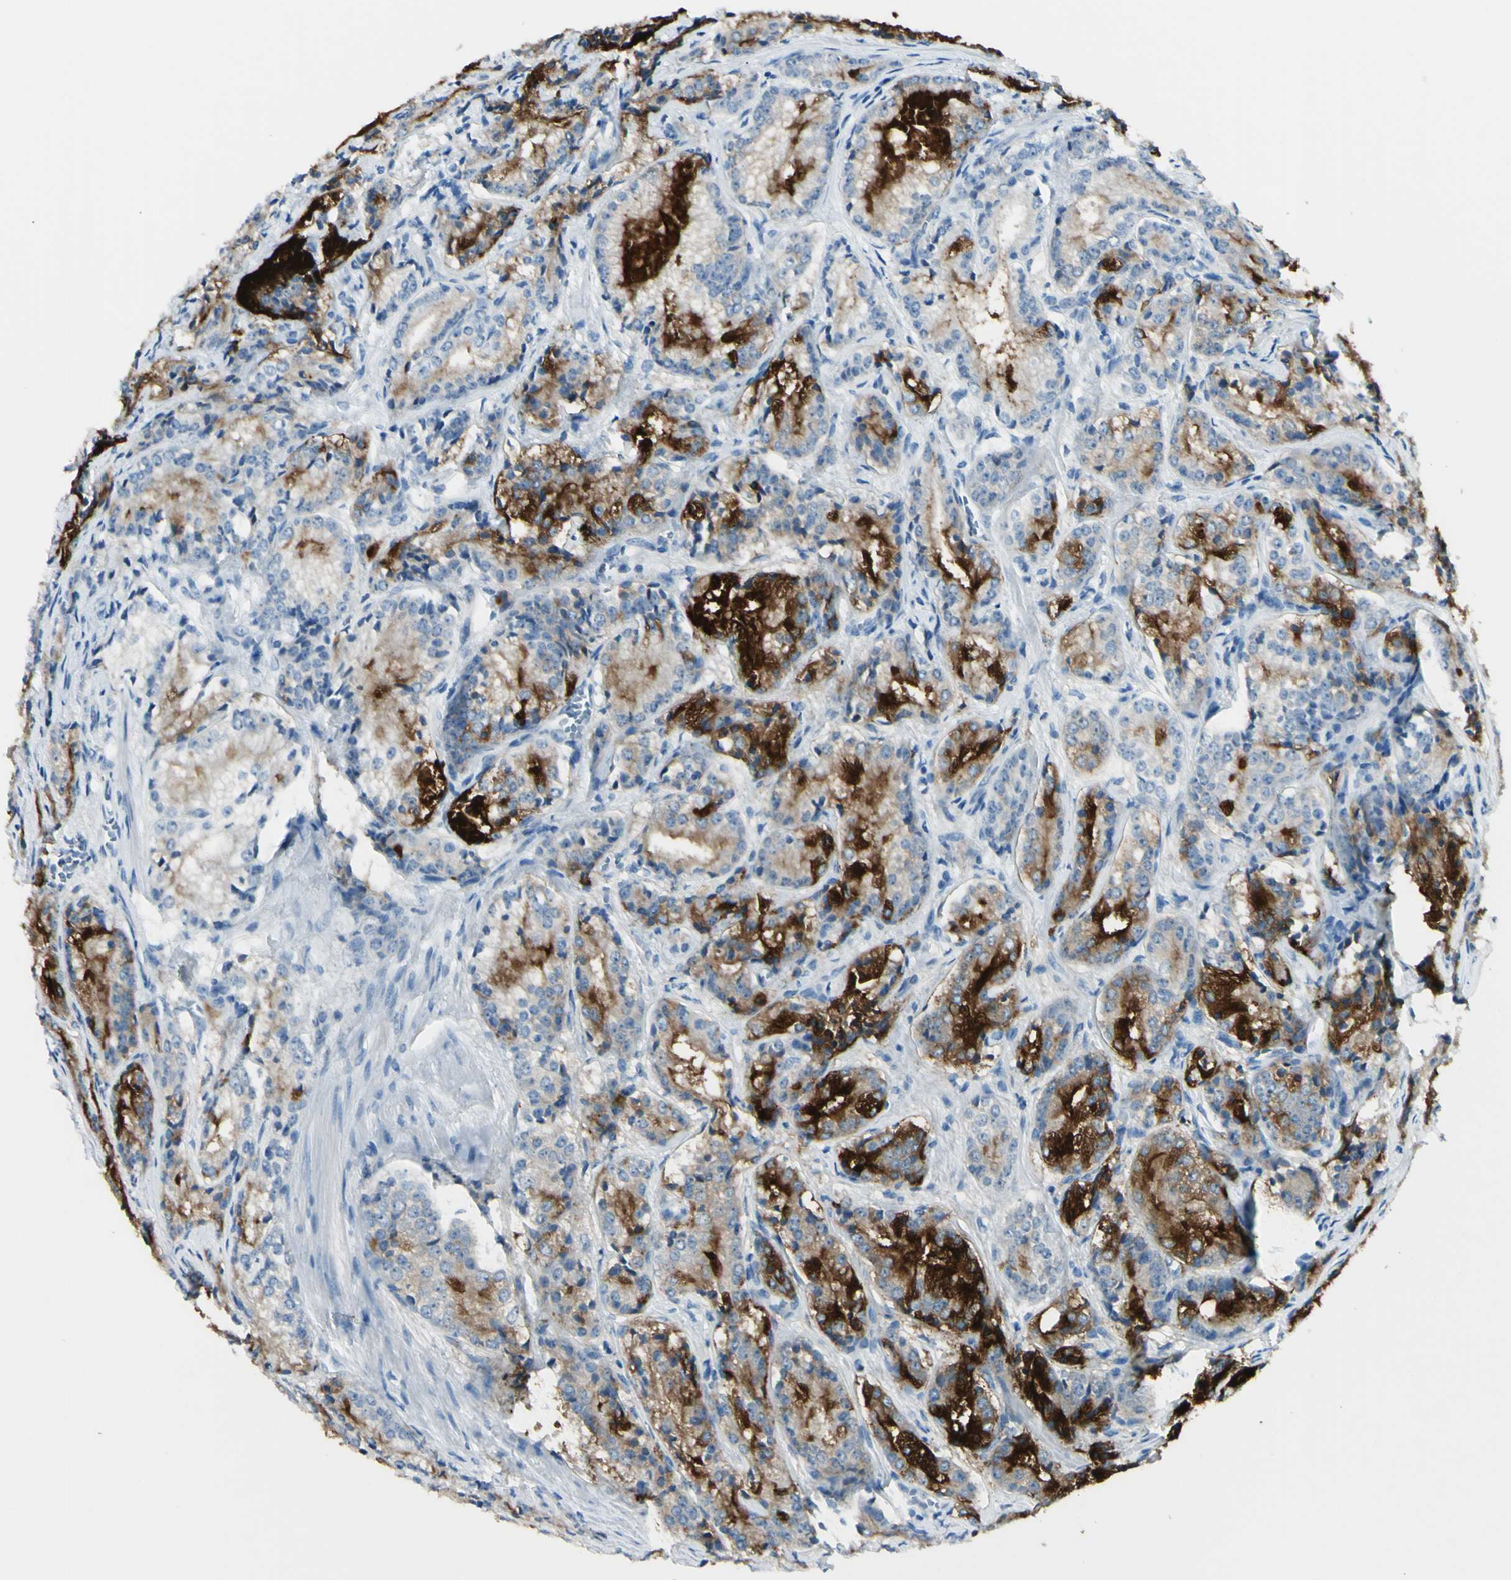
{"staining": {"intensity": "strong", "quantity": "25%-75%", "location": "cytoplasmic/membranous"}, "tissue": "prostate cancer", "cell_type": "Tumor cells", "image_type": "cancer", "snomed": [{"axis": "morphology", "description": "Adenocarcinoma, Low grade"}, {"axis": "topography", "description": "Prostate"}], "caption": "Brown immunohistochemical staining in human prostate cancer (low-grade adenocarcinoma) displays strong cytoplasmic/membranous staining in approximately 25%-75% of tumor cells.", "gene": "FOLH1", "patient": {"sex": "male", "age": 60}}